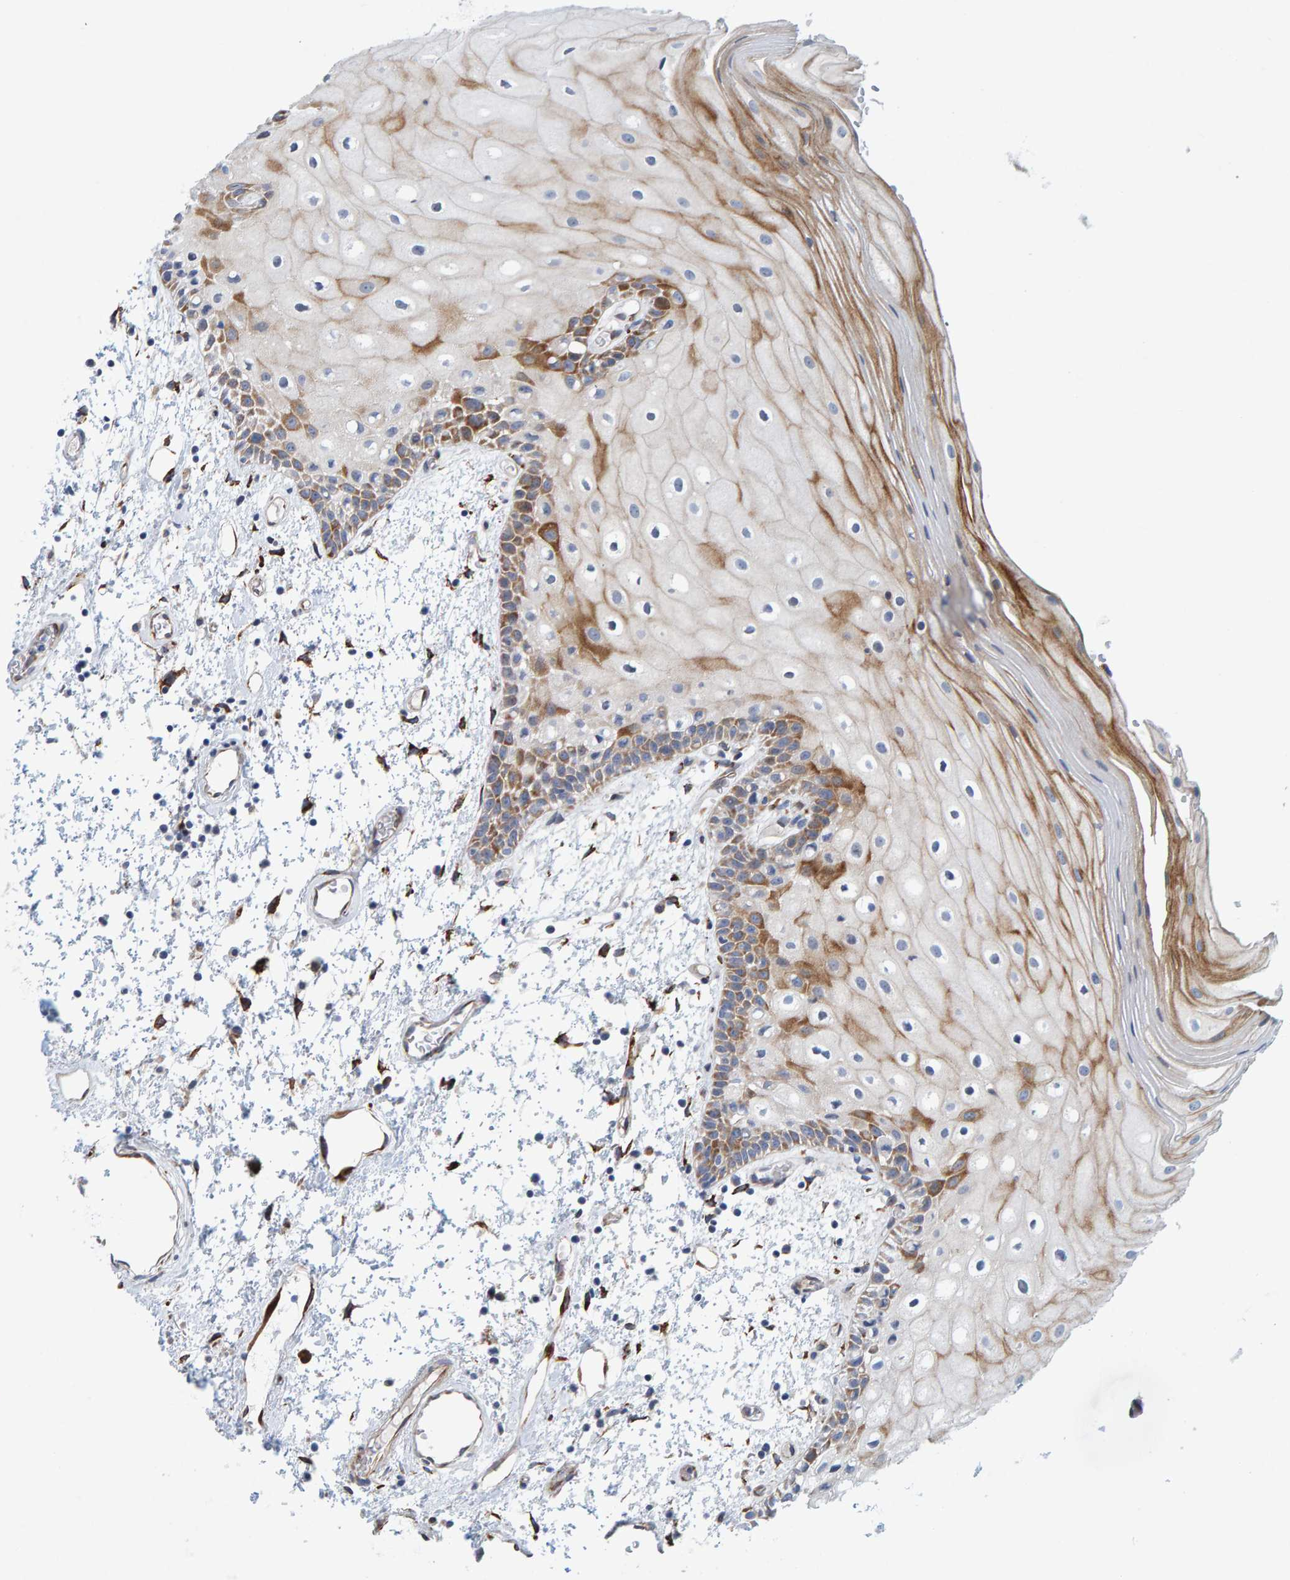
{"staining": {"intensity": "strong", "quantity": "25%-75%", "location": "cytoplasmic/membranous"}, "tissue": "oral mucosa", "cell_type": "Squamous epithelial cells", "image_type": "normal", "snomed": [{"axis": "morphology", "description": "Normal tissue, NOS"}, {"axis": "topography", "description": "Oral tissue"}], "caption": "About 25%-75% of squamous epithelial cells in unremarkable human oral mucosa show strong cytoplasmic/membranous protein expression as visualized by brown immunohistochemical staining.", "gene": "MMP16", "patient": {"sex": "male", "age": 52}}